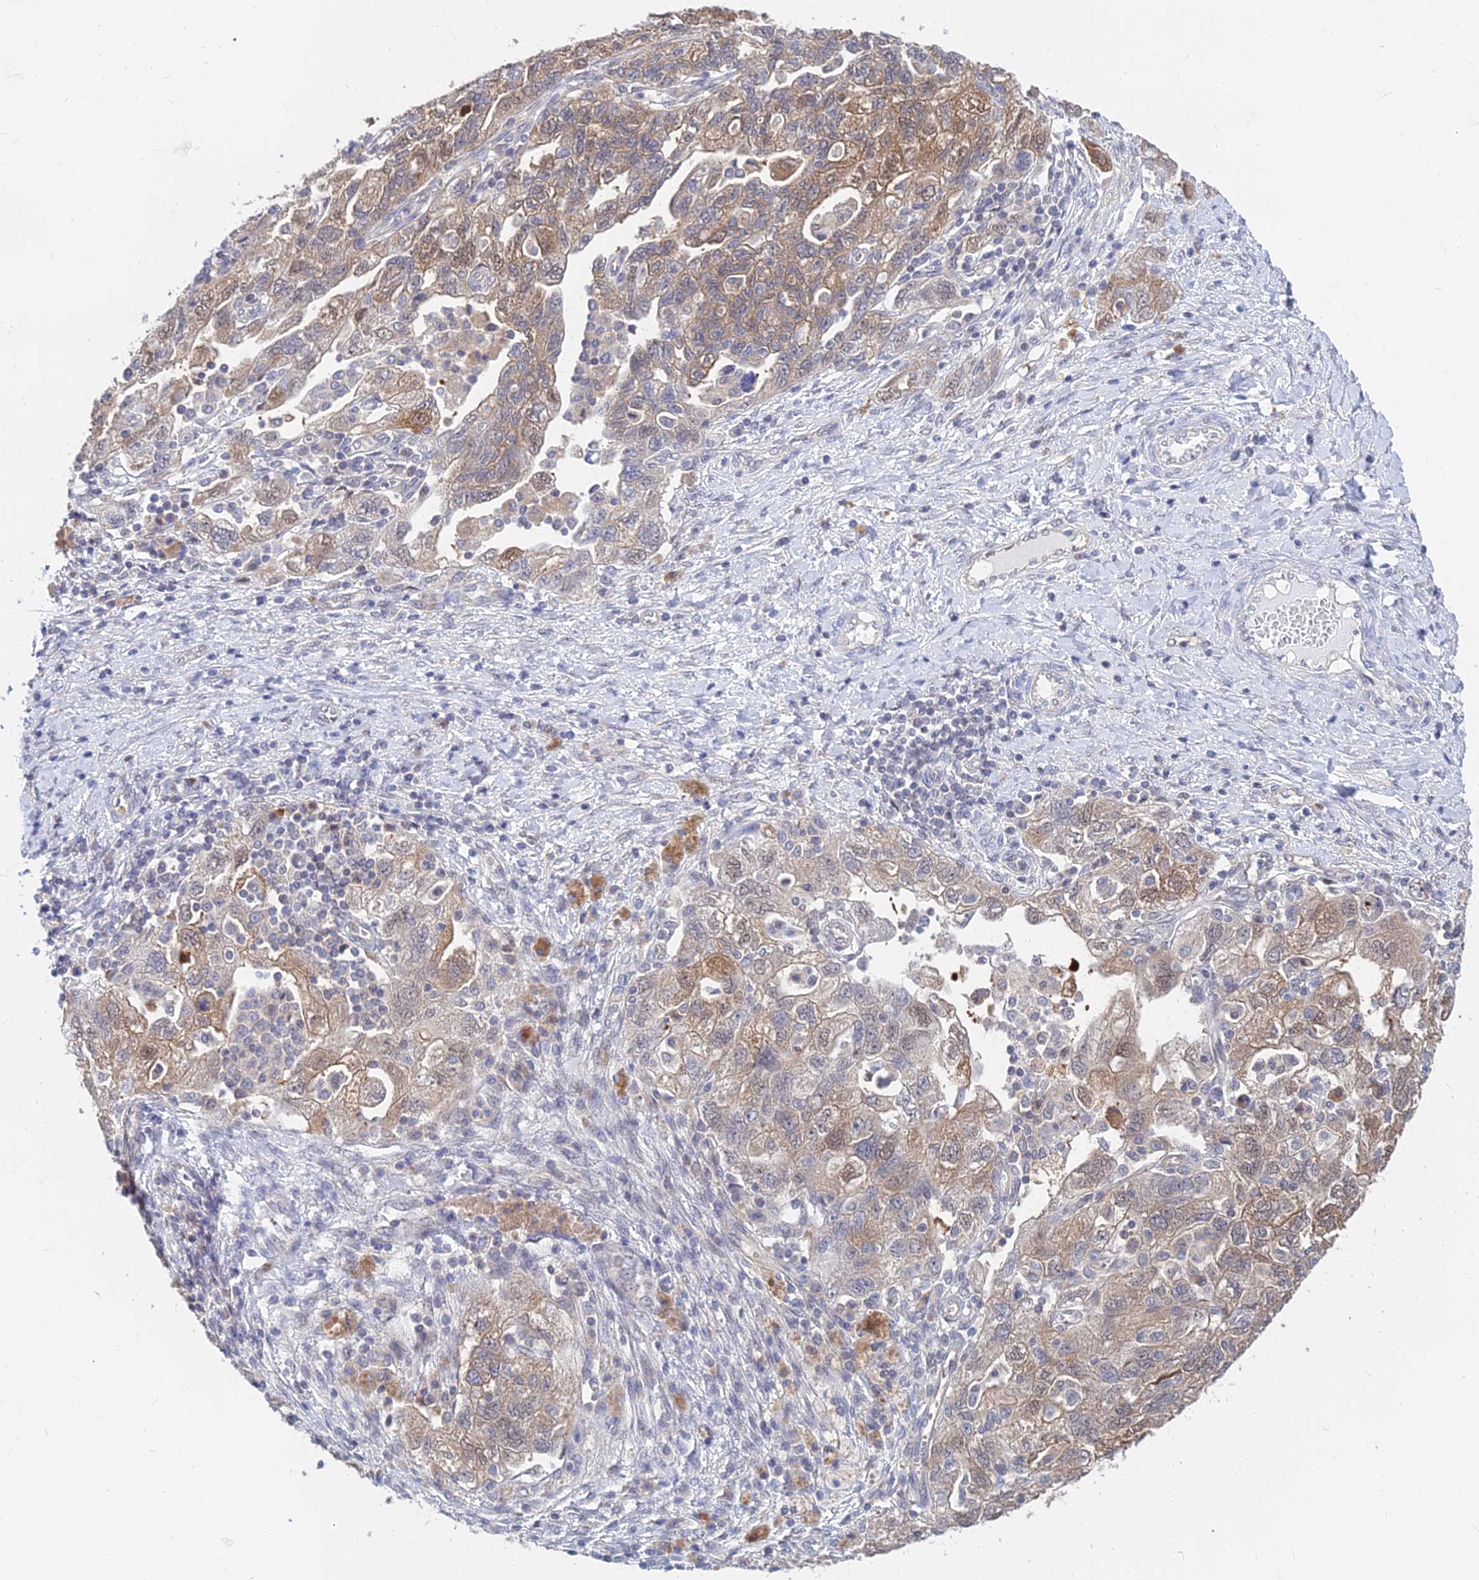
{"staining": {"intensity": "moderate", "quantity": ">75%", "location": "cytoplasmic/membranous"}, "tissue": "ovarian cancer", "cell_type": "Tumor cells", "image_type": "cancer", "snomed": [{"axis": "morphology", "description": "Carcinoma, NOS"}, {"axis": "morphology", "description": "Cystadenocarcinoma, serous, NOS"}, {"axis": "topography", "description": "Ovary"}], "caption": "An immunohistochemistry (IHC) photomicrograph of tumor tissue is shown. Protein staining in brown highlights moderate cytoplasmic/membranous positivity in ovarian cancer within tumor cells.", "gene": "B3GALT4", "patient": {"sex": "female", "age": 69}}